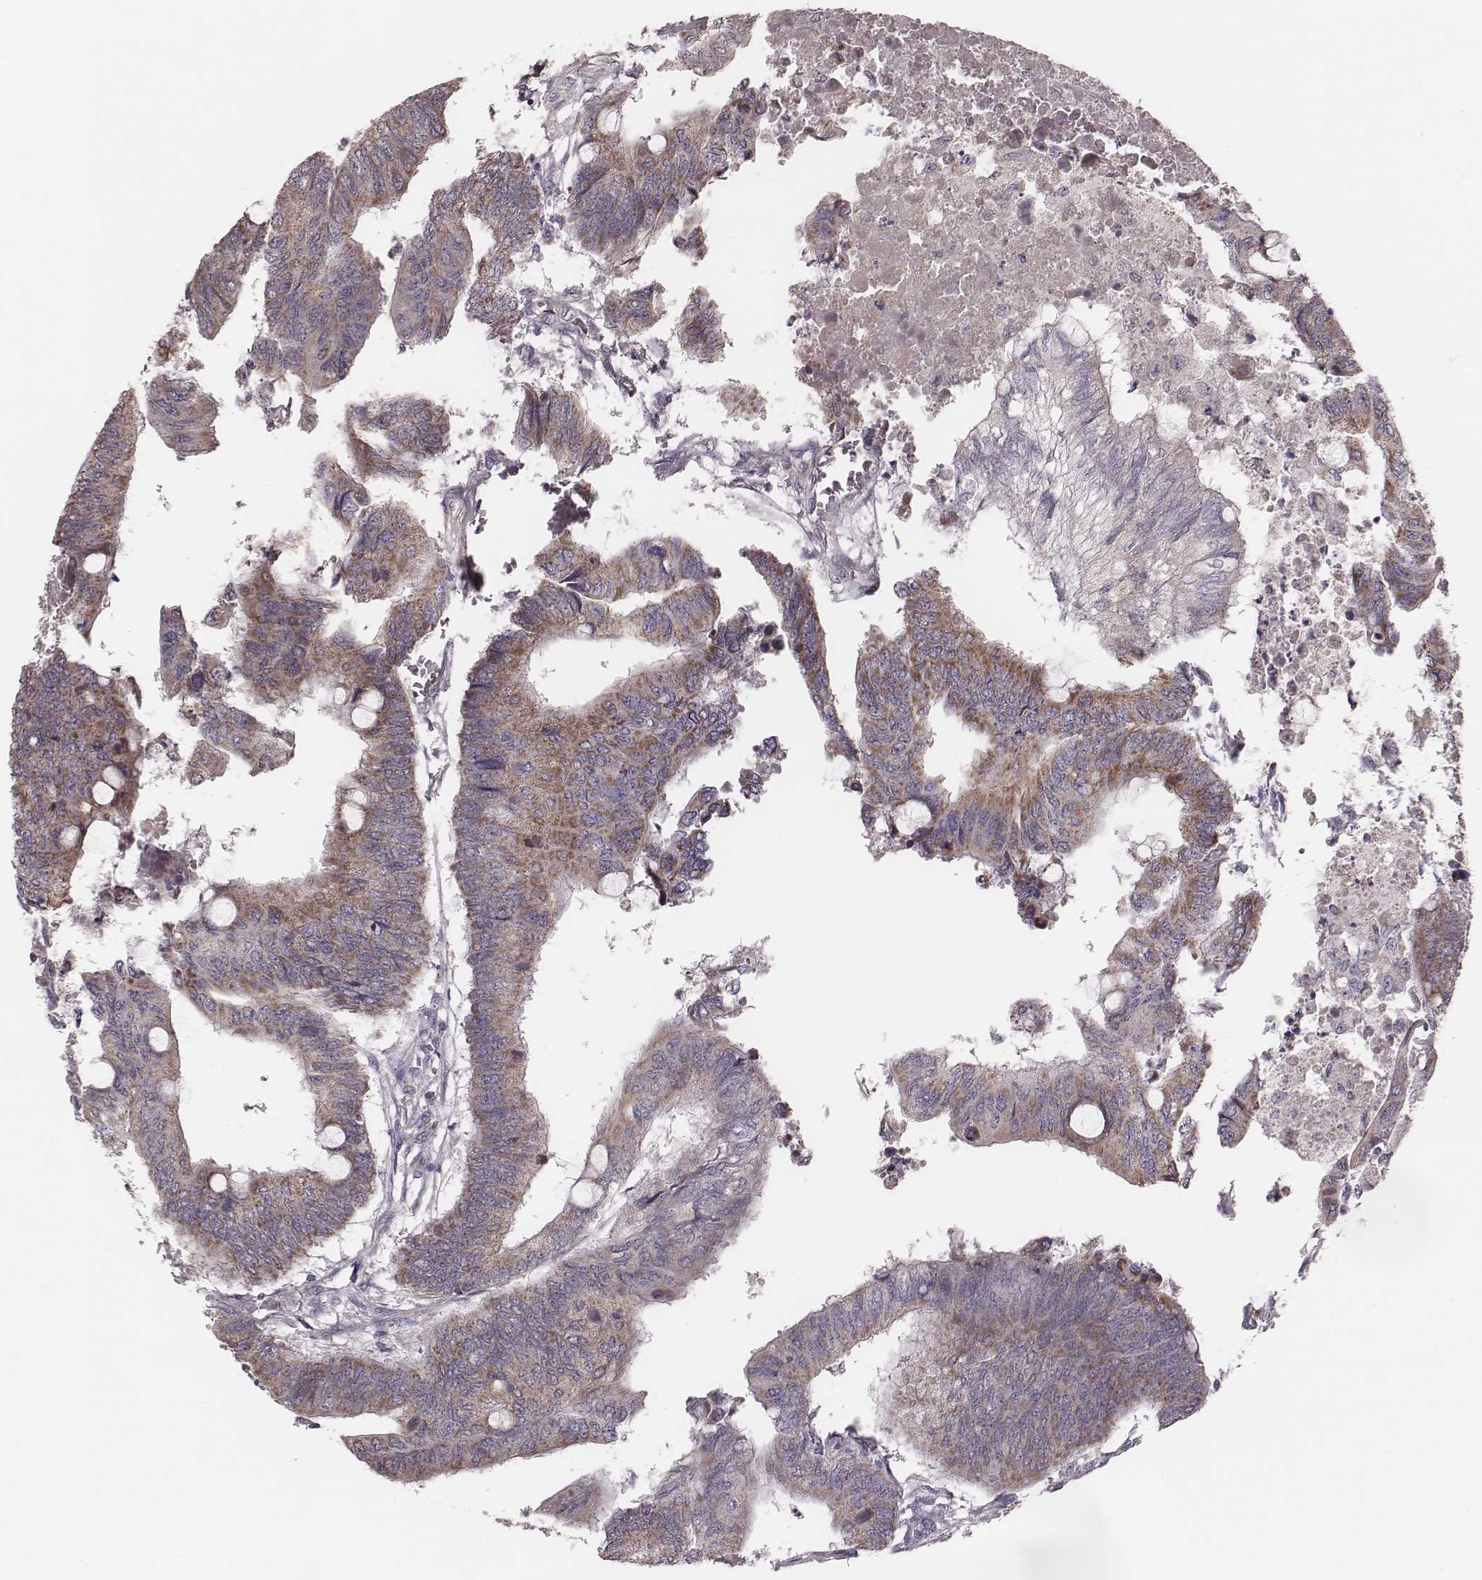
{"staining": {"intensity": "moderate", "quantity": "25%-75%", "location": "cytoplasmic/membranous"}, "tissue": "colorectal cancer", "cell_type": "Tumor cells", "image_type": "cancer", "snomed": [{"axis": "morphology", "description": "Normal tissue, NOS"}, {"axis": "morphology", "description": "Adenocarcinoma, NOS"}, {"axis": "topography", "description": "Rectum"}, {"axis": "topography", "description": "Peripheral nerve tissue"}], "caption": "Brown immunohistochemical staining in human adenocarcinoma (colorectal) reveals moderate cytoplasmic/membranous staining in approximately 25%-75% of tumor cells.", "gene": "MRPS27", "patient": {"sex": "male", "age": 92}}